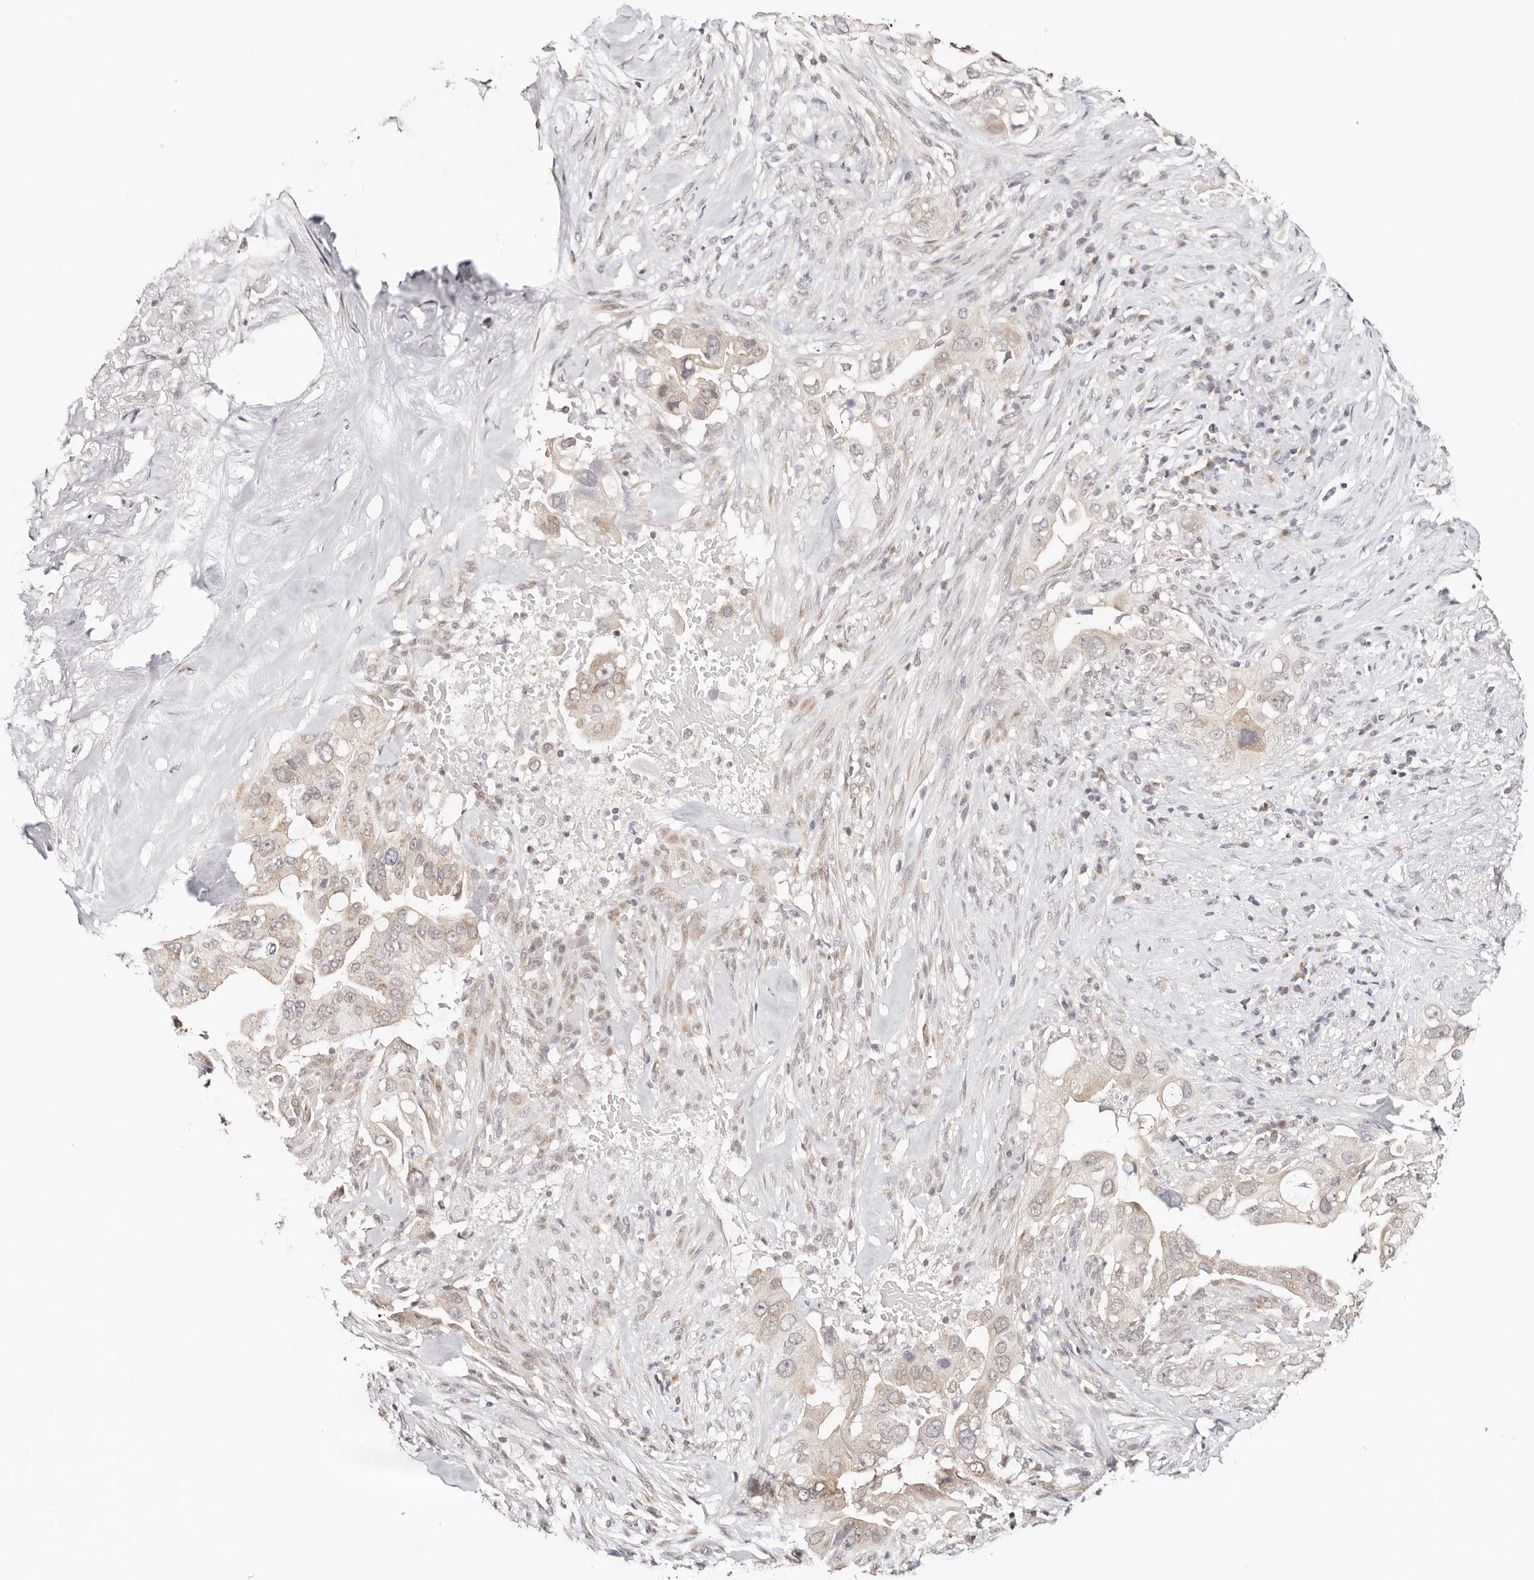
{"staining": {"intensity": "weak", "quantity": "25%-75%", "location": "cytoplasmic/membranous"}, "tissue": "pancreatic cancer", "cell_type": "Tumor cells", "image_type": "cancer", "snomed": [{"axis": "morphology", "description": "Inflammation, NOS"}, {"axis": "morphology", "description": "Adenocarcinoma, NOS"}, {"axis": "topography", "description": "Pancreas"}], "caption": "Pancreatic cancer (adenocarcinoma) stained with a brown dye reveals weak cytoplasmic/membranous positive expression in approximately 25%-75% of tumor cells.", "gene": "VIPAS39", "patient": {"sex": "female", "age": 56}}